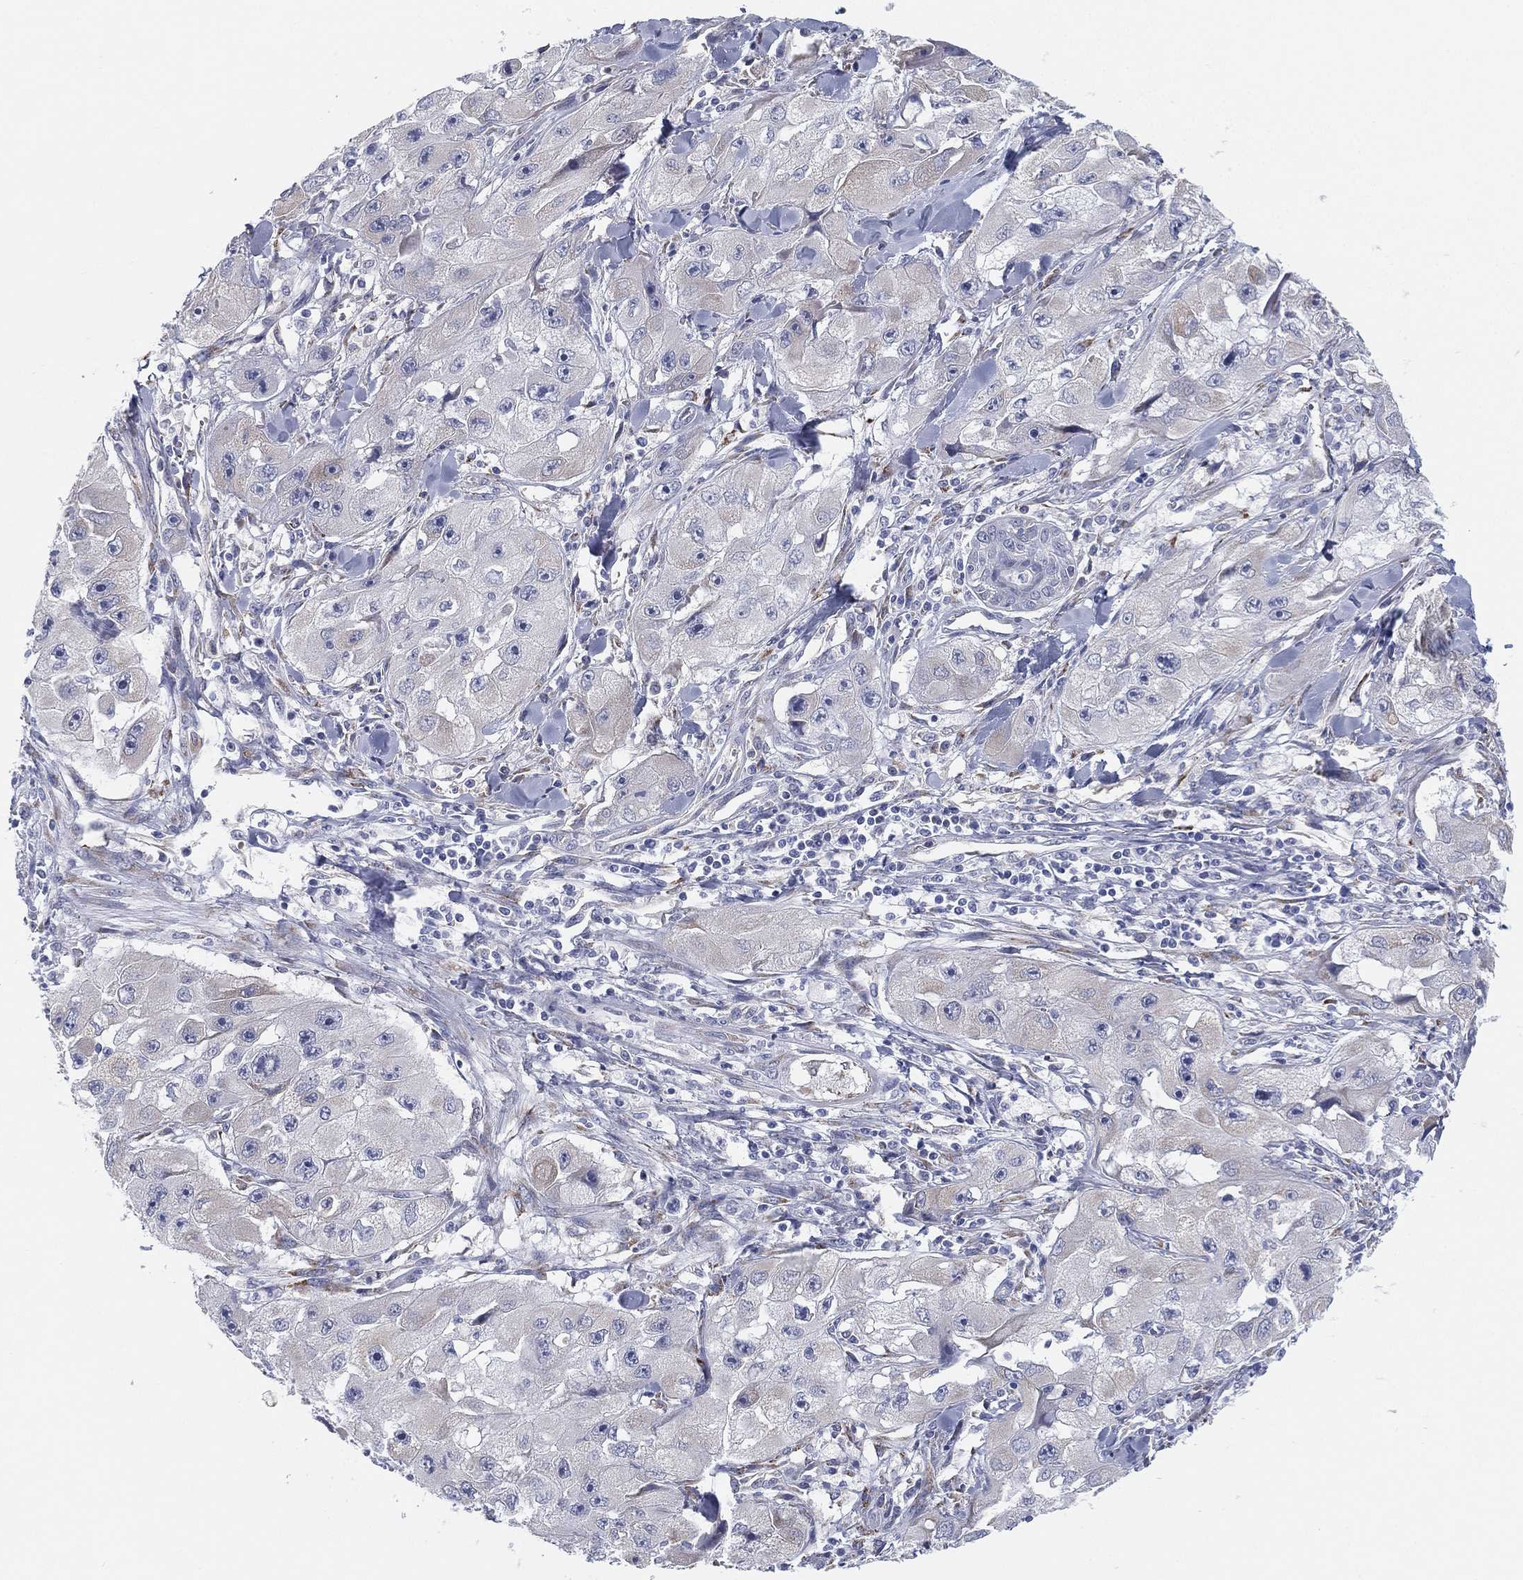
{"staining": {"intensity": "weak", "quantity": "<25%", "location": "cytoplasmic/membranous"}, "tissue": "skin cancer", "cell_type": "Tumor cells", "image_type": "cancer", "snomed": [{"axis": "morphology", "description": "Squamous cell carcinoma, NOS"}, {"axis": "topography", "description": "Skin"}, {"axis": "topography", "description": "Subcutis"}], "caption": "Skin squamous cell carcinoma was stained to show a protein in brown. There is no significant positivity in tumor cells. Nuclei are stained in blue.", "gene": "MLF1", "patient": {"sex": "male", "age": 73}}